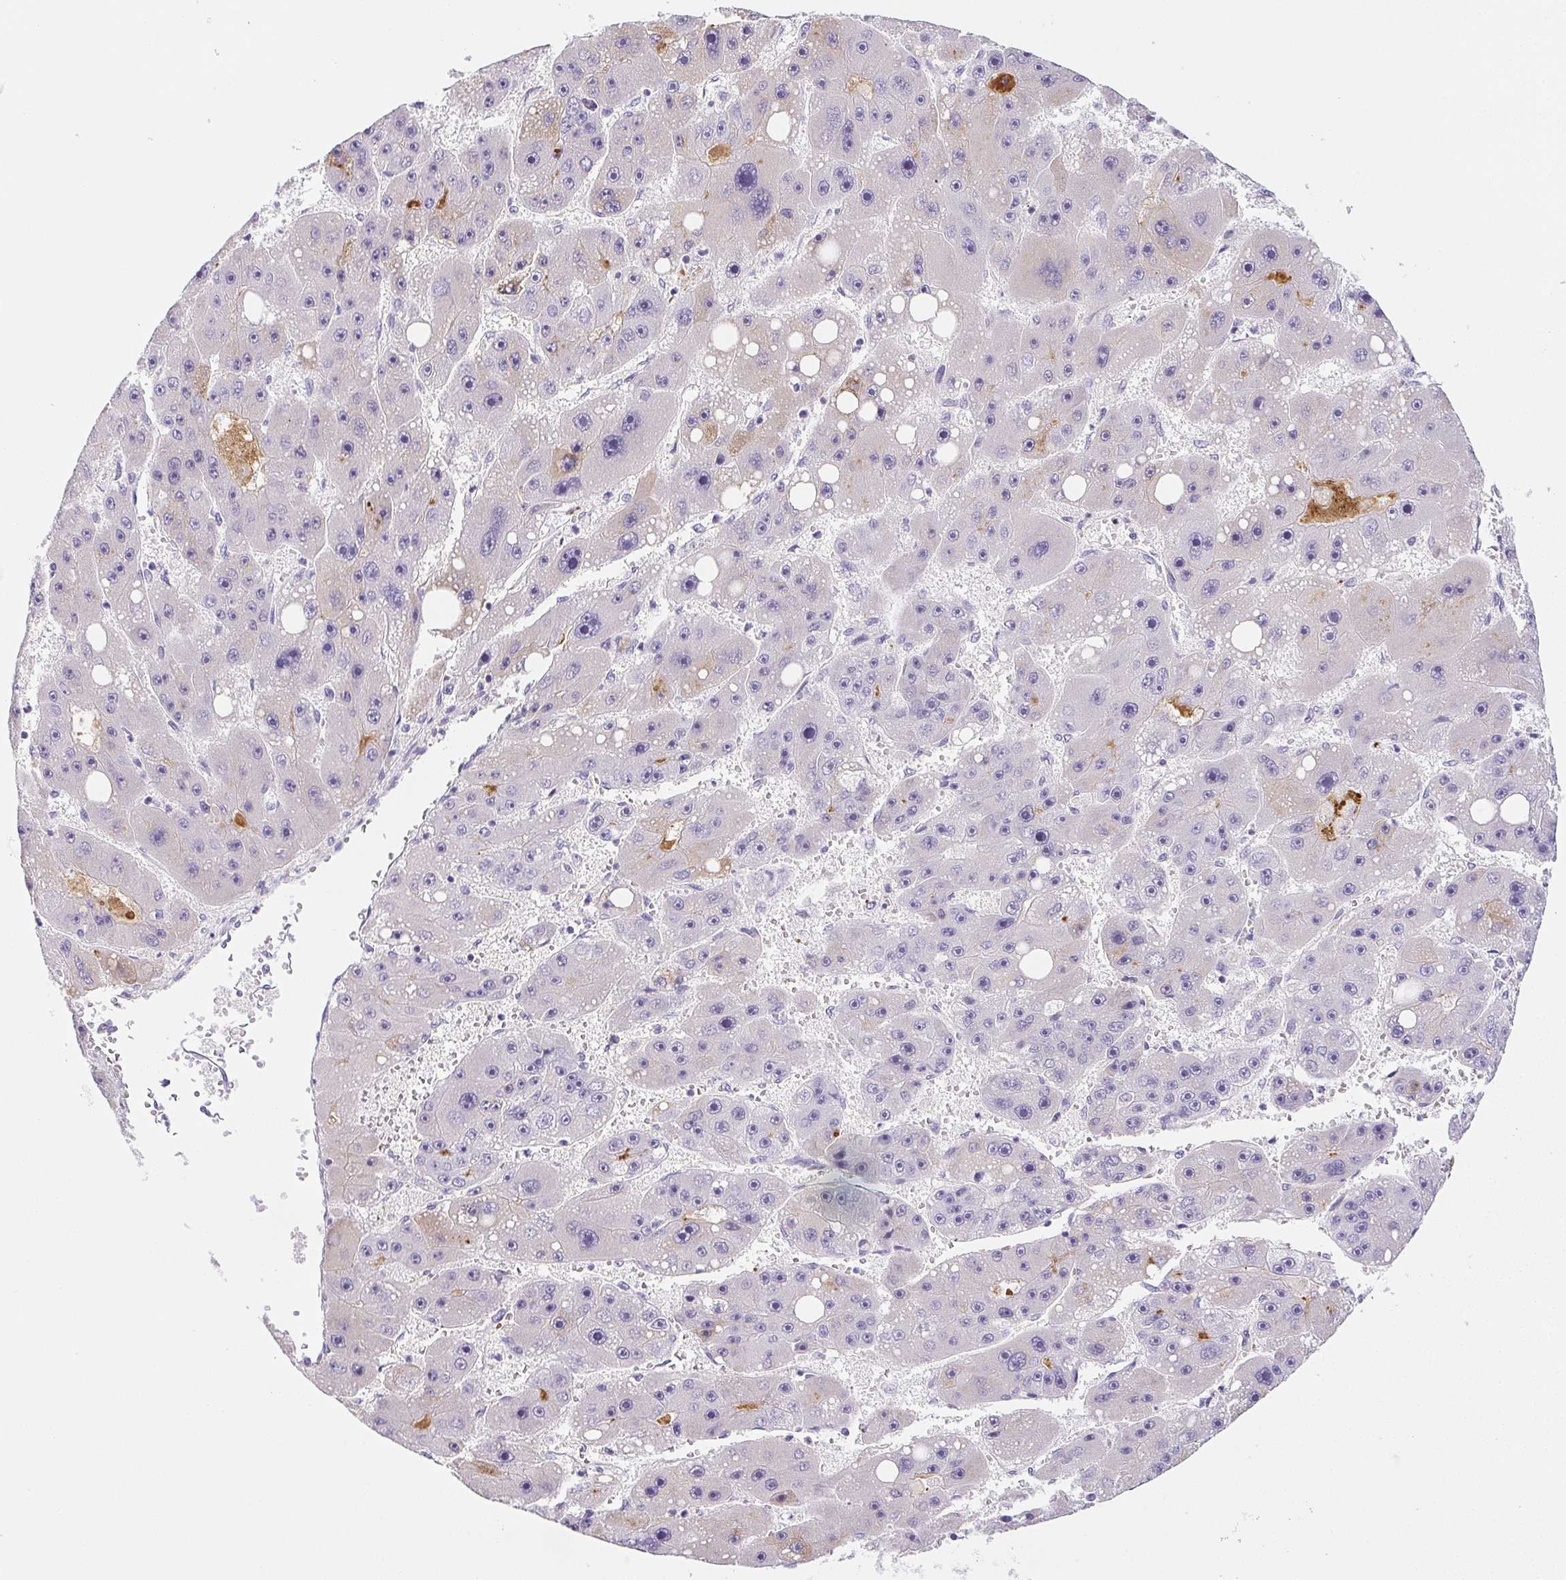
{"staining": {"intensity": "negative", "quantity": "none", "location": "none"}, "tissue": "liver cancer", "cell_type": "Tumor cells", "image_type": "cancer", "snomed": [{"axis": "morphology", "description": "Carcinoma, Hepatocellular, NOS"}, {"axis": "topography", "description": "Liver"}], "caption": "This is an immunohistochemistry photomicrograph of liver hepatocellular carcinoma. There is no expression in tumor cells.", "gene": "VTN", "patient": {"sex": "female", "age": 61}}